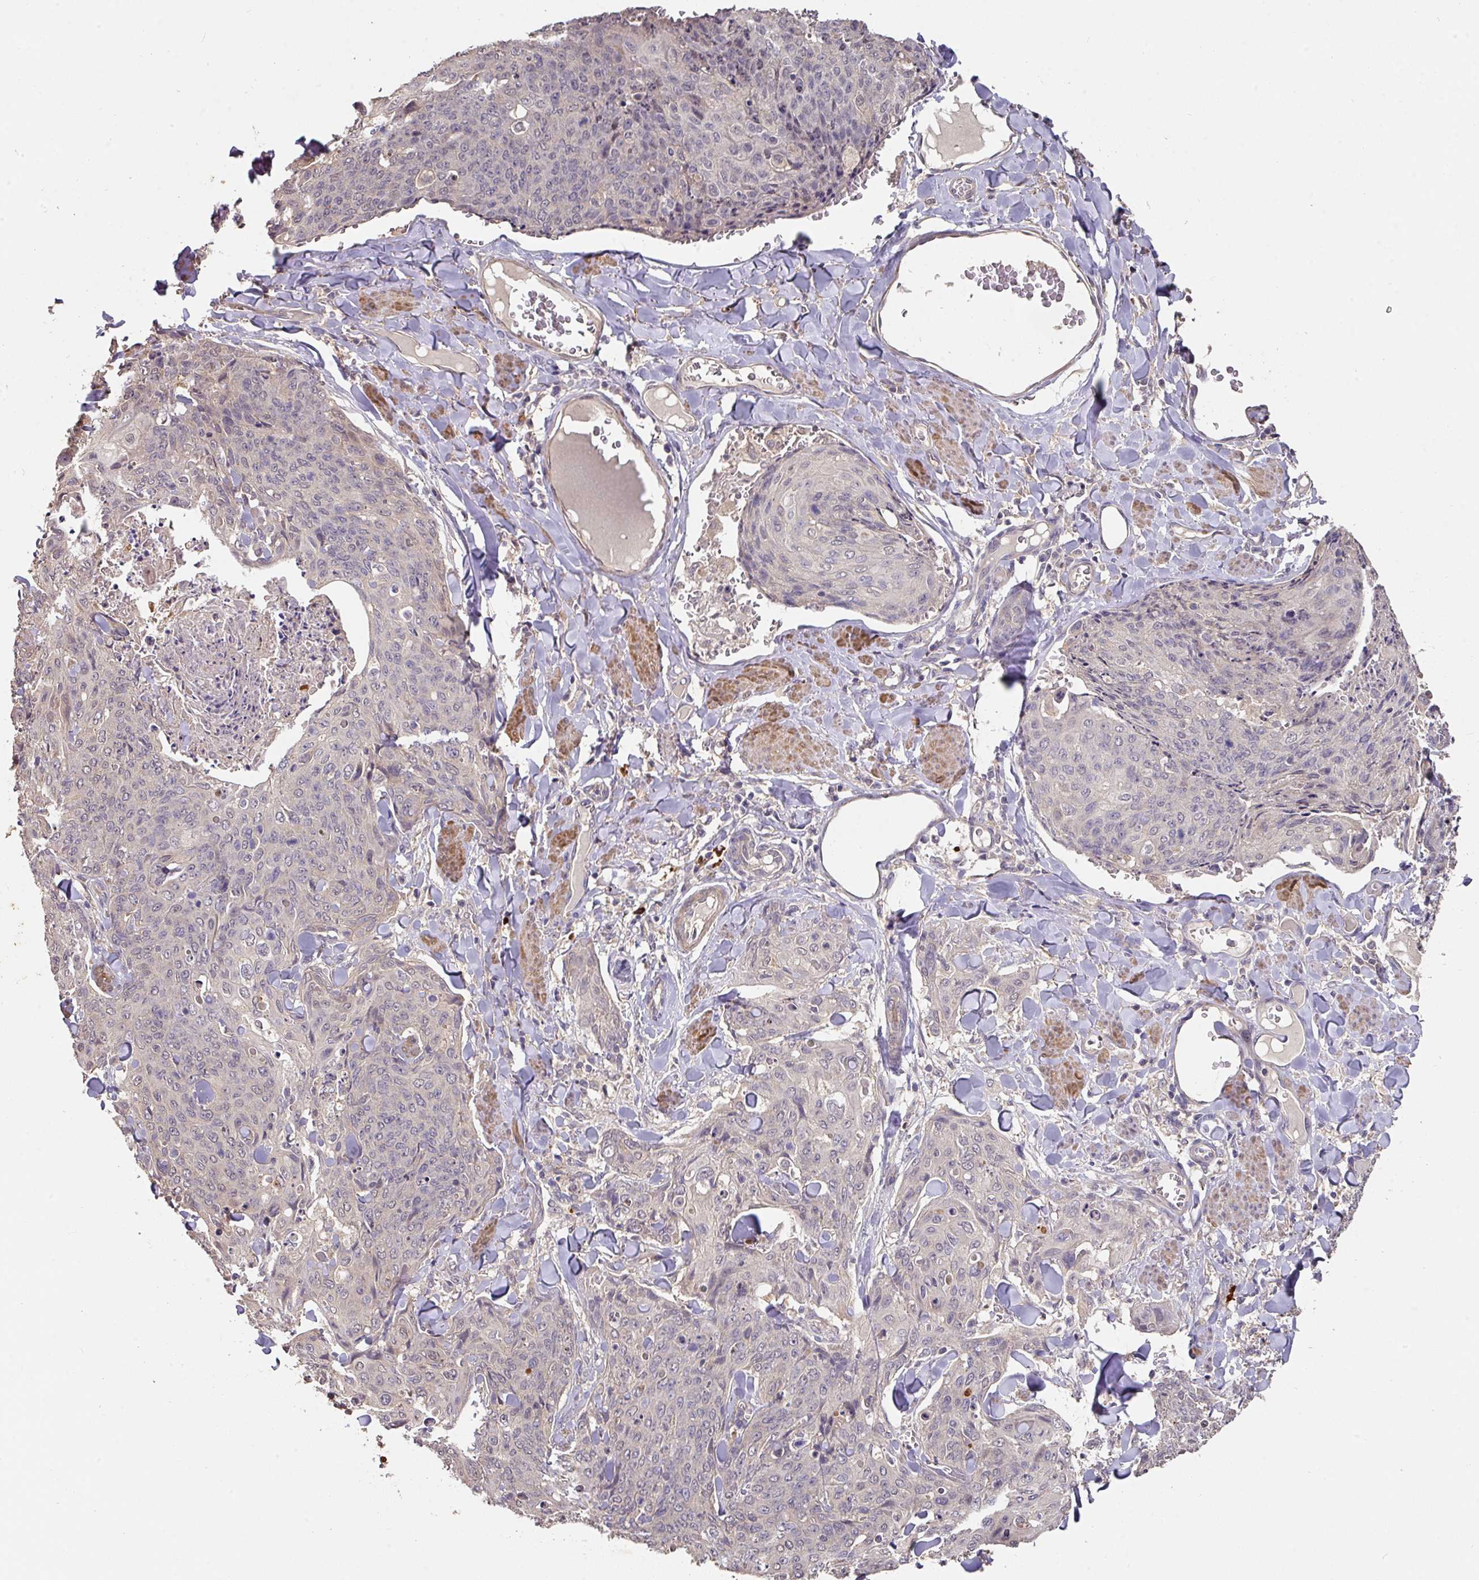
{"staining": {"intensity": "negative", "quantity": "none", "location": "none"}, "tissue": "skin cancer", "cell_type": "Tumor cells", "image_type": "cancer", "snomed": [{"axis": "morphology", "description": "Squamous cell carcinoma, NOS"}, {"axis": "topography", "description": "Skin"}, {"axis": "topography", "description": "Vulva"}], "caption": "Immunohistochemical staining of skin cancer demonstrates no significant positivity in tumor cells.", "gene": "ACVR2B", "patient": {"sex": "female", "age": 85}}